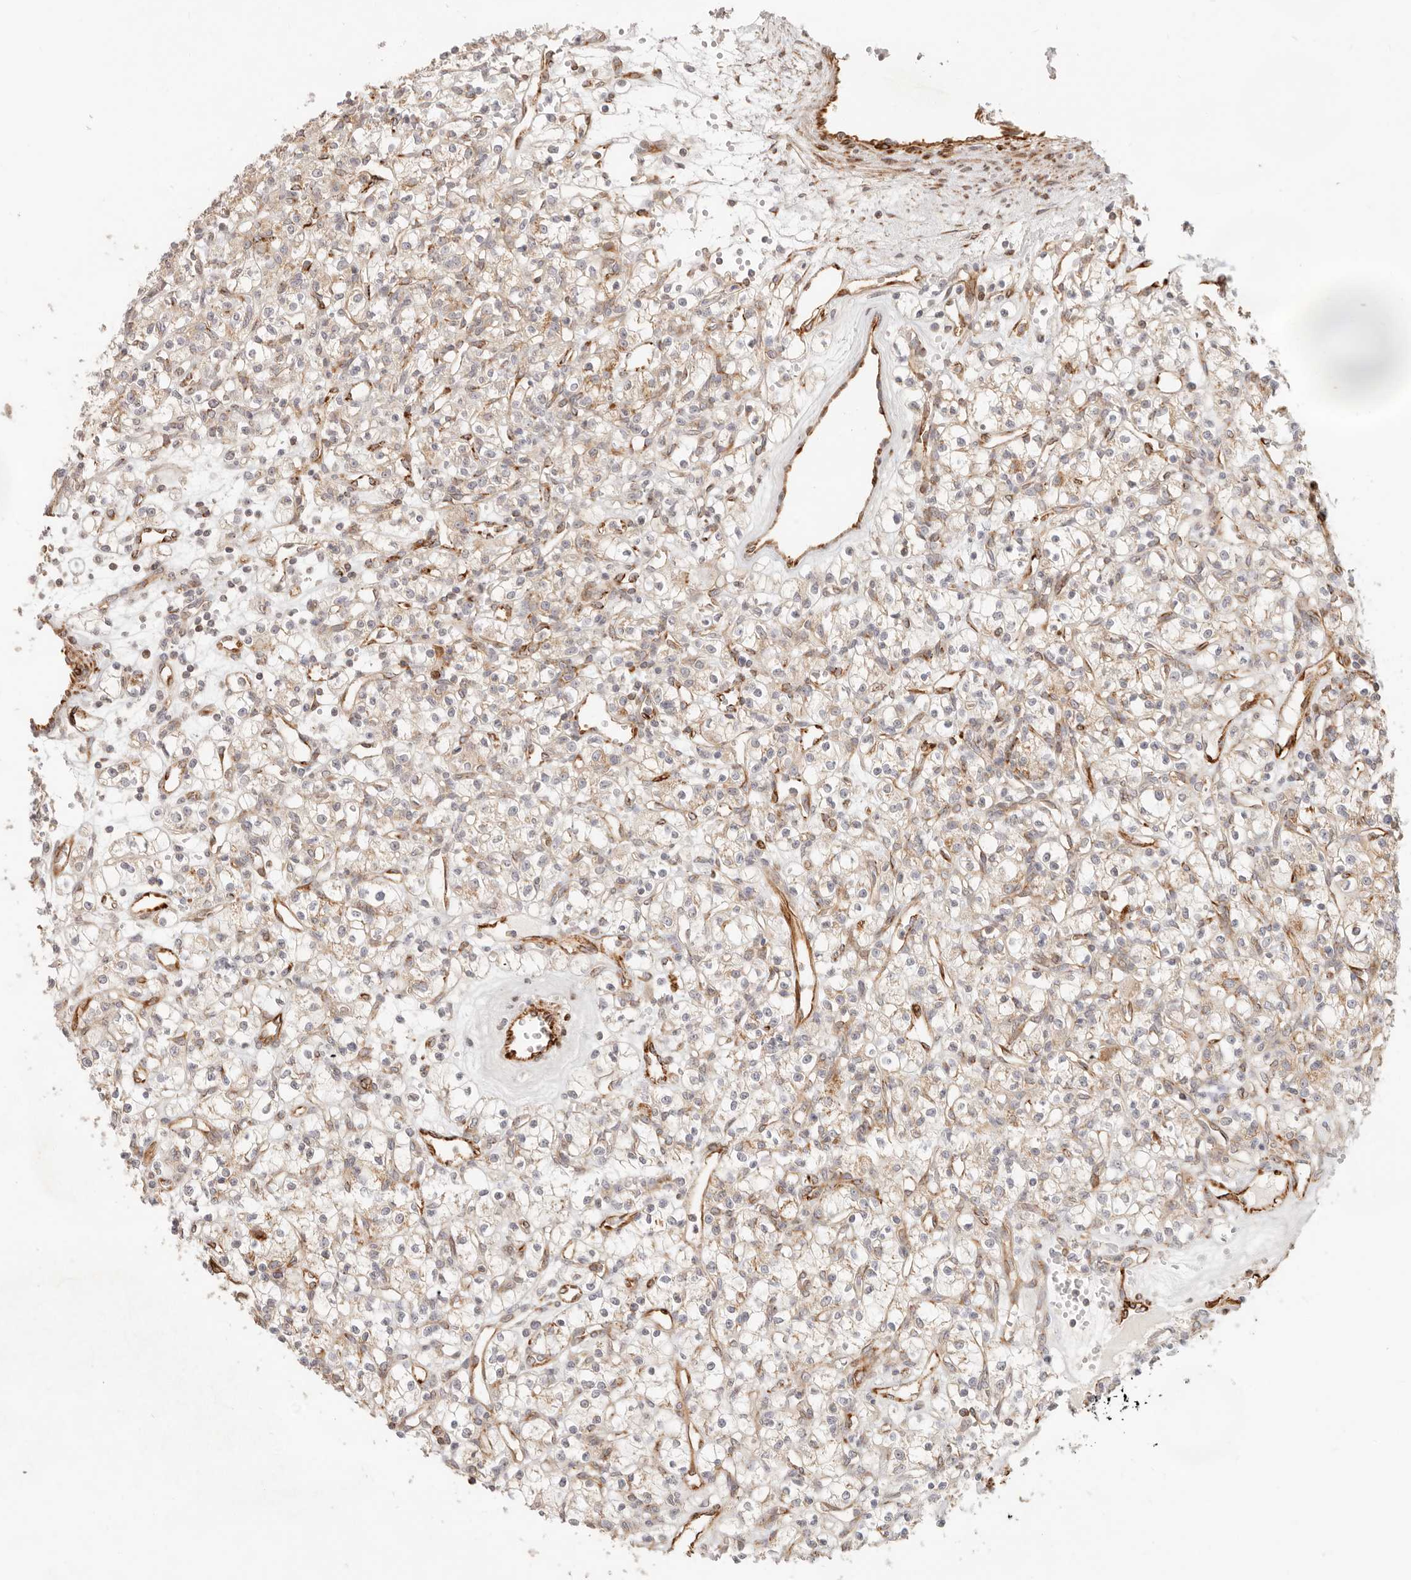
{"staining": {"intensity": "weak", "quantity": ">75%", "location": "cytoplasmic/membranous"}, "tissue": "renal cancer", "cell_type": "Tumor cells", "image_type": "cancer", "snomed": [{"axis": "morphology", "description": "Adenocarcinoma, NOS"}, {"axis": "topography", "description": "Kidney"}], "caption": "Immunohistochemical staining of renal cancer reveals low levels of weak cytoplasmic/membranous positivity in about >75% of tumor cells.", "gene": "SASS6", "patient": {"sex": "female", "age": 59}}